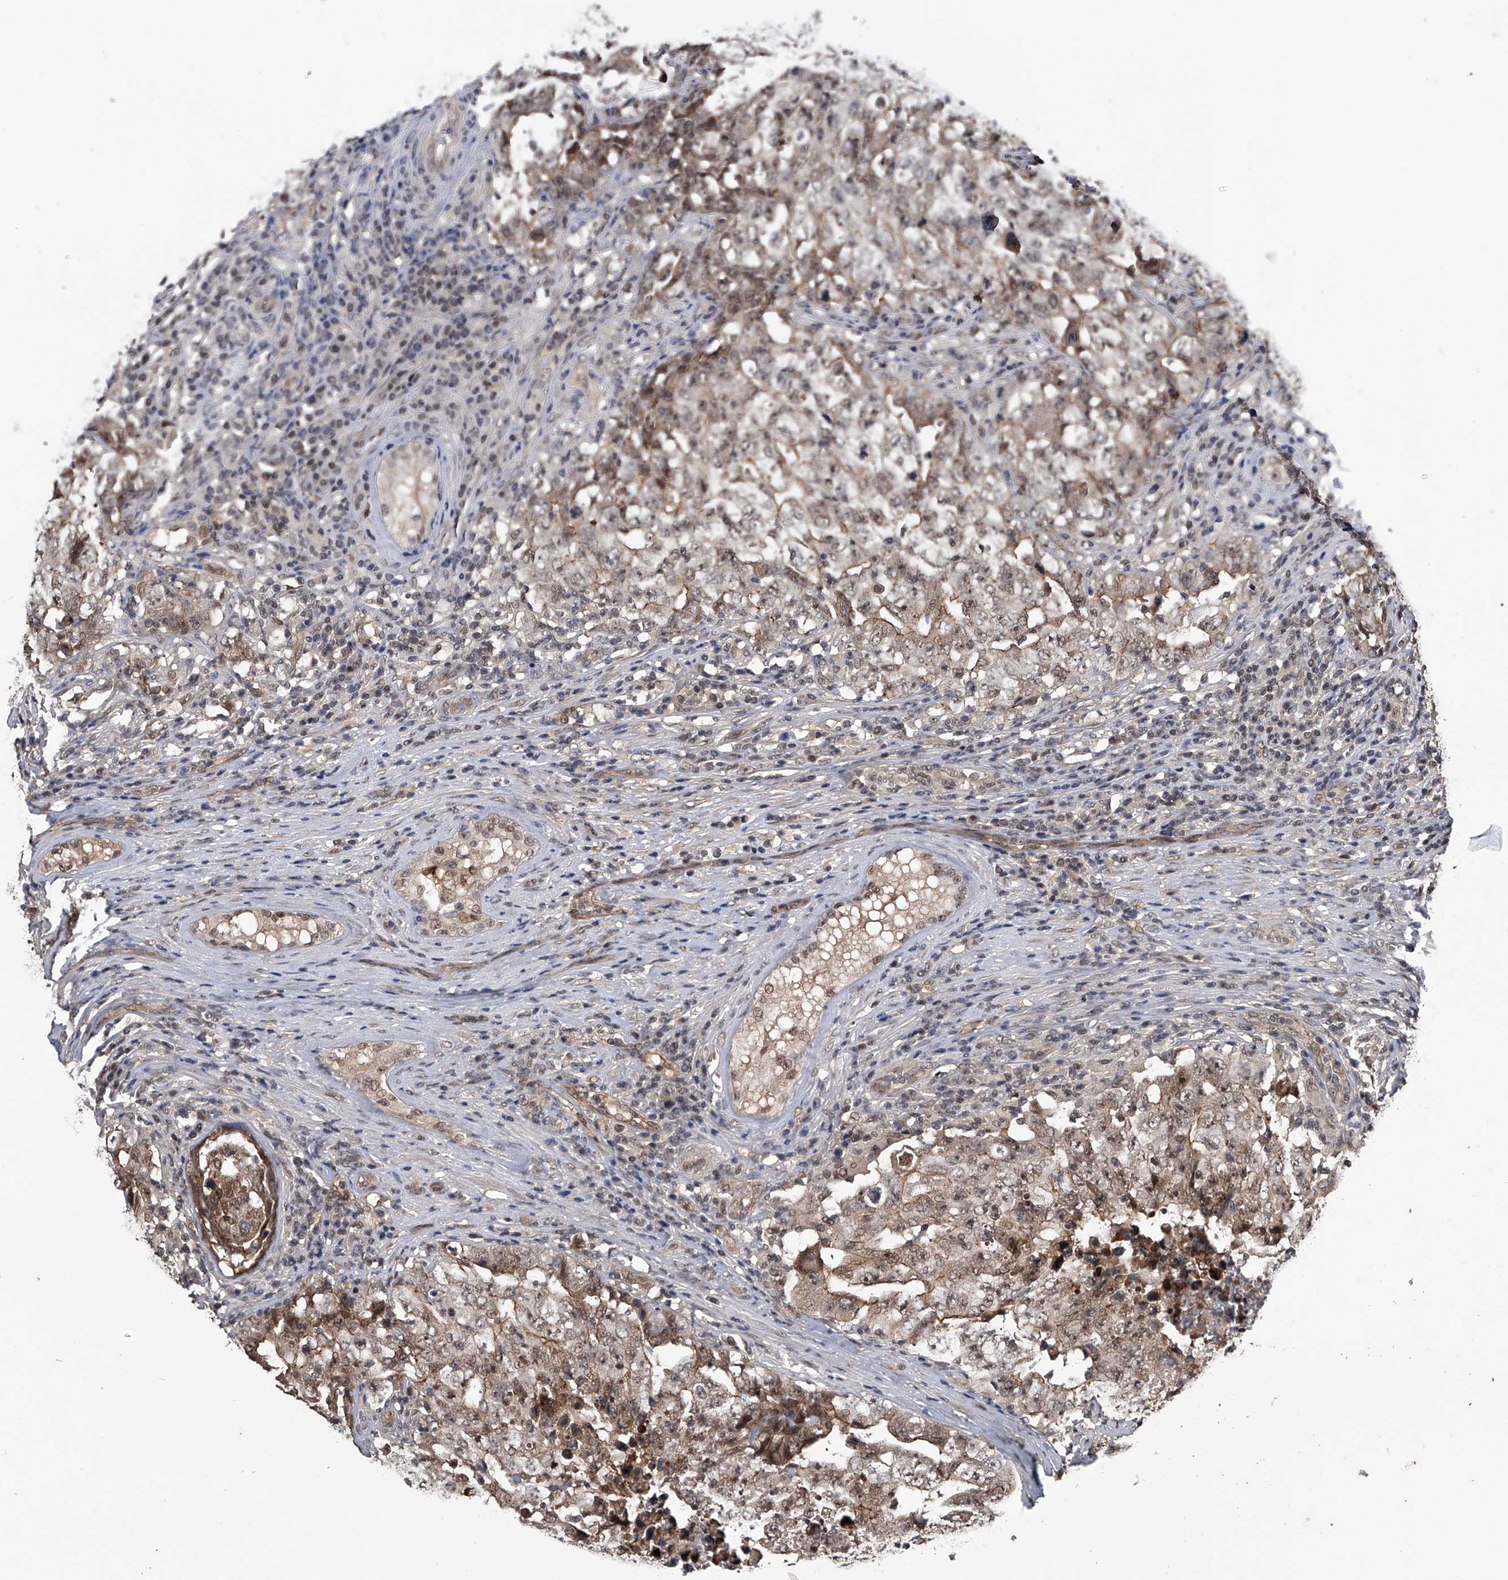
{"staining": {"intensity": "moderate", "quantity": "25%-75%", "location": "cytoplasmic/membranous,nuclear"}, "tissue": "testis cancer", "cell_type": "Tumor cells", "image_type": "cancer", "snomed": [{"axis": "morphology", "description": "Carcinoma, Embryonal, NOS"}, {"axis": "topography", "description": "Testis"}], "caption": "Immunohistochemistry (IHC) staining of testis cancer, which displays medium levels of moderate cytoplasmic/membranous and nuclear positivity in approximately 25%-75% of tumor cells indicating moderate cytoplasmic/membranous and nuclear protein staining. The staining was performed using DAB (brown) for protein detection and nuclei were counterstained in hematoxylin (blue).", "gene": "SLC12A8", "patient": {"sex": "male", "age": 26}}